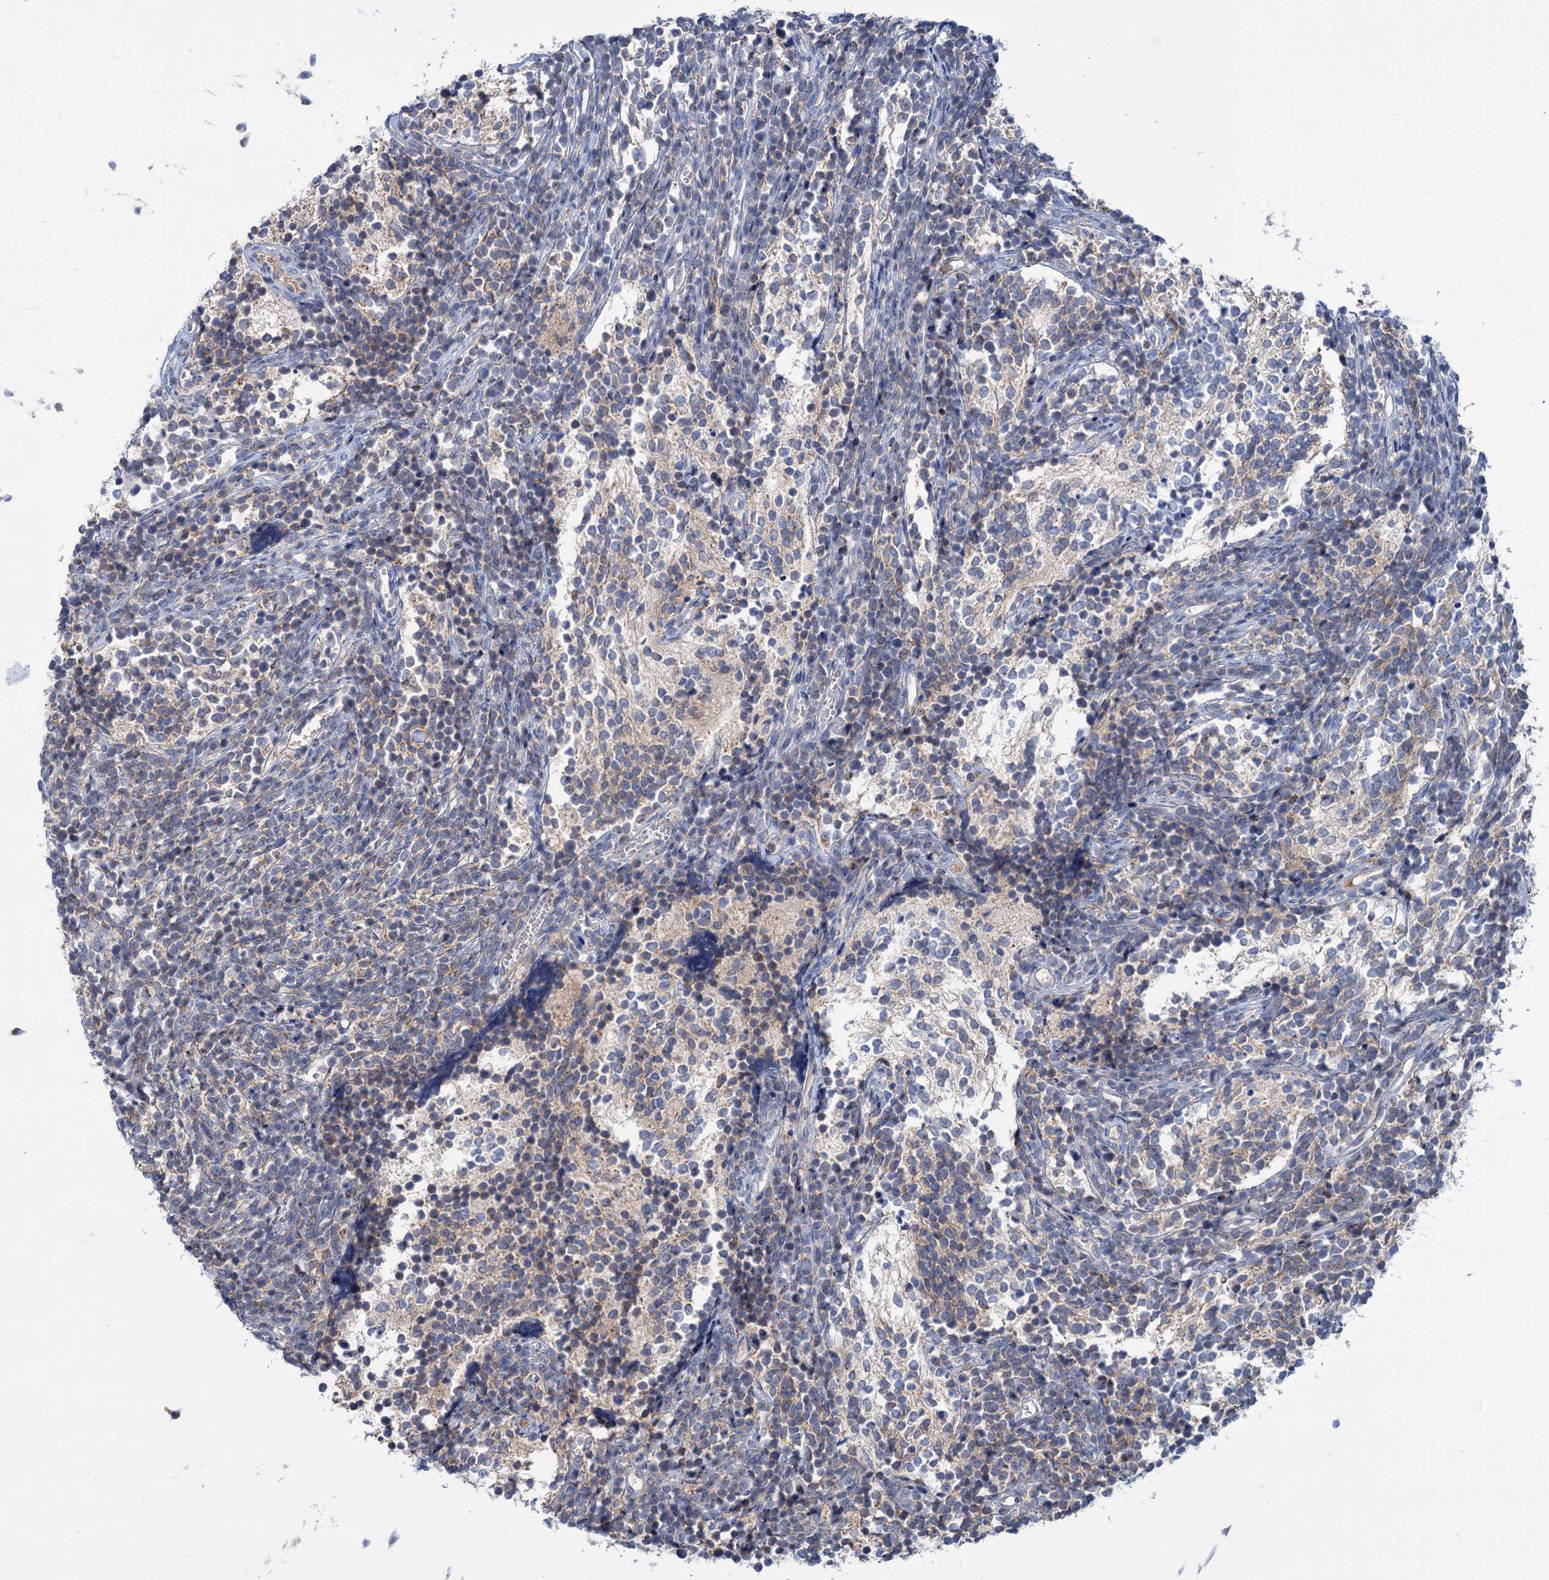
{"staining": {"intensity": "weak", "quantity": "<25%", "location": "cytoplasmic/membranous"}, "tissue": "glioma", "cell_type": "Tumor cells", "image_type": "cancer", "snomed": [{"axis": "morphology", "description": "Glioma, malignant, Low grade"}, {"axis": "topography", "description": "Brain"}], "caption": "This is an immunohistochemistry photomicrograph of human malignant glioma (low-grade). There is no expression in tumor cells.", "gene": "LPIN1", "patient": {"sex": "female", "age": 1}}